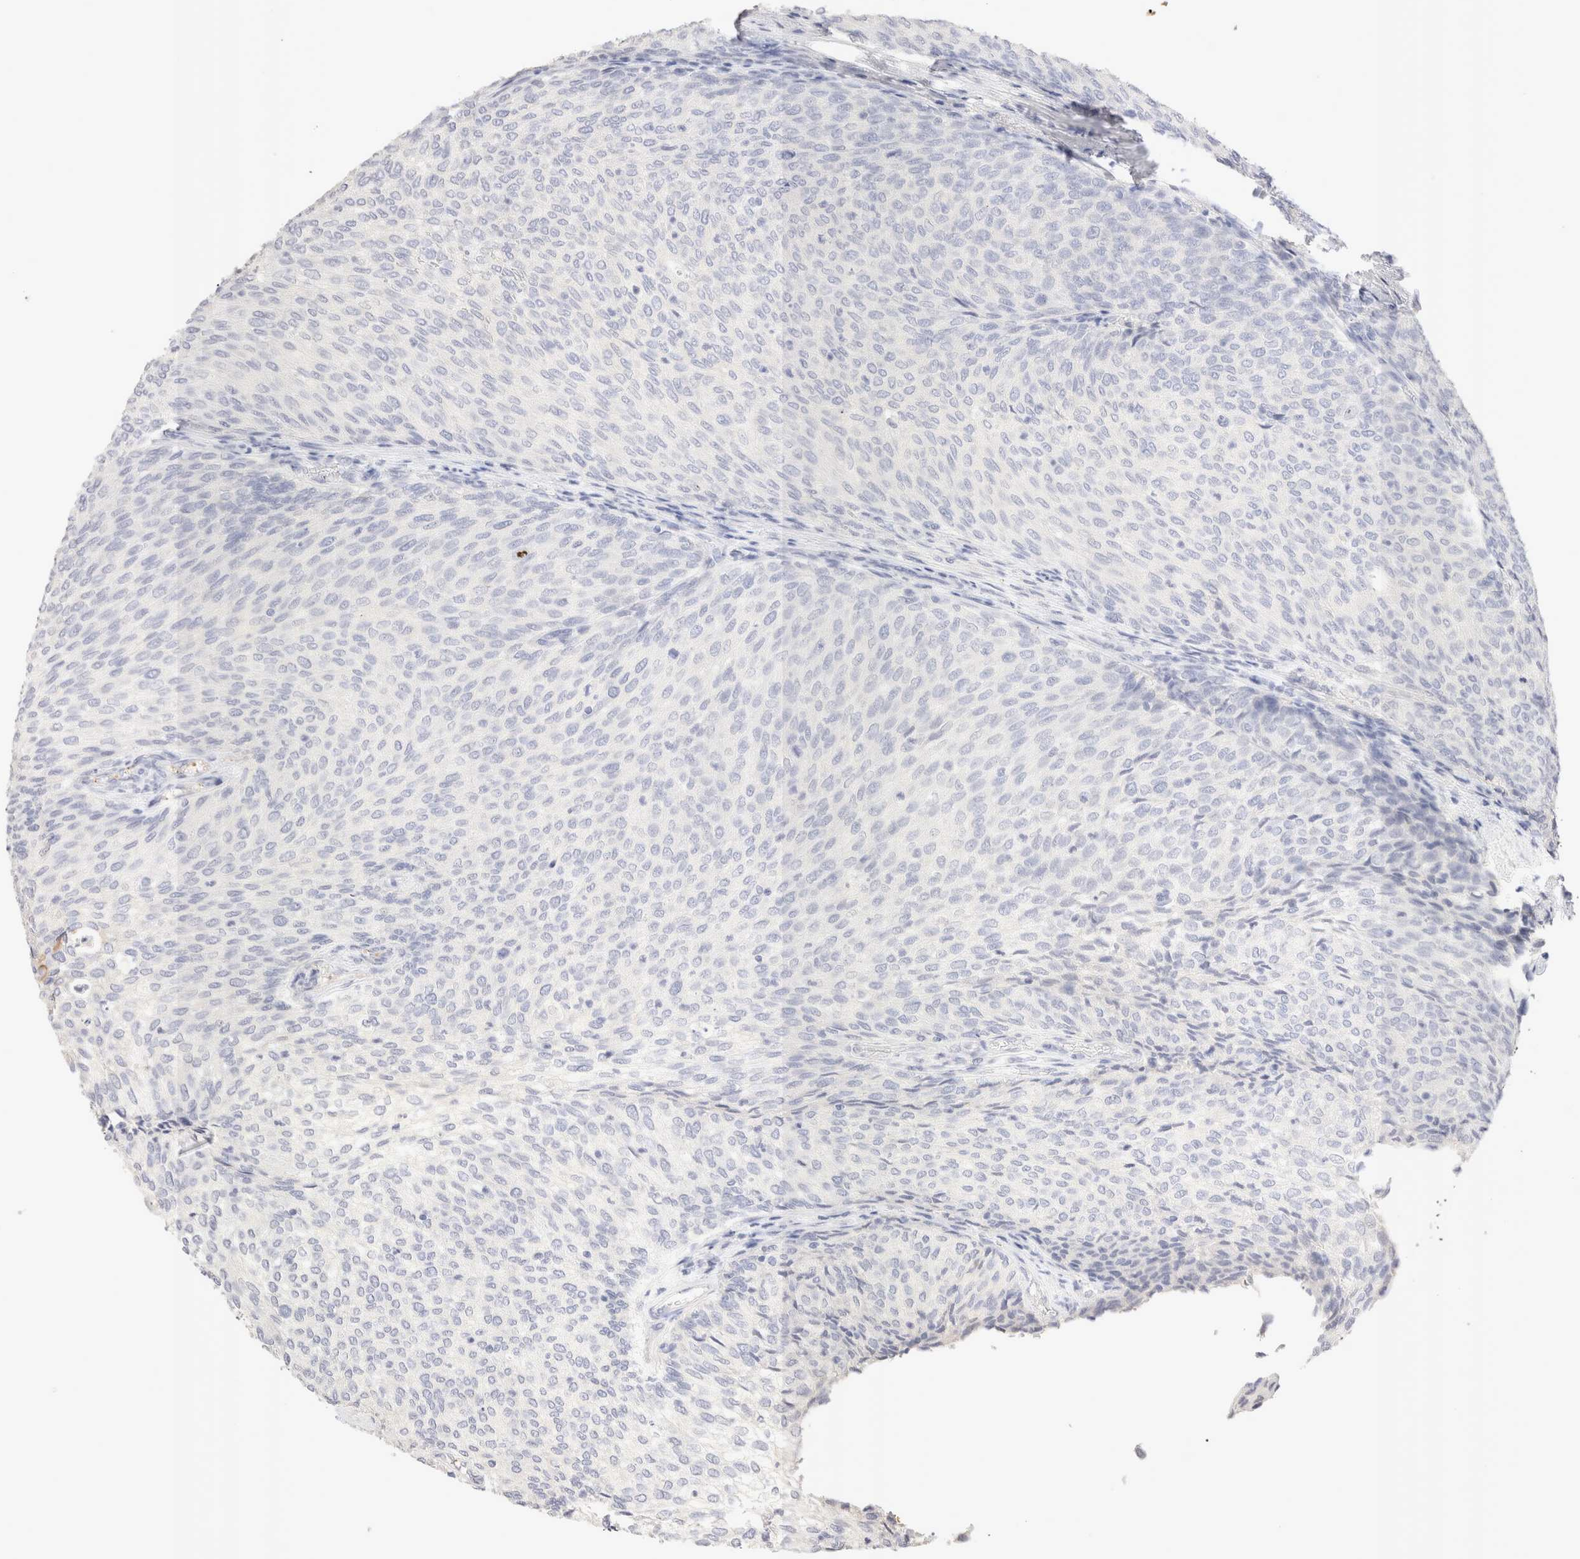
{"staining": {"intensity": "negative", "quantity": "none", "location": "none"}, "tissue": "urothelial cancer", "cell_type": "Tumor cells", "image_type": "cancer", "snomed": [{"axis": "morphology", "description": "Urothelial carcinoma, Low grade"}, {"axis": "topography", "description": "Urinary bladder"}], "caption": "Tumor cells show no significant expression in urothelial cancer.", "gene": "EPCAM", "patient": {"sex": "female", "age": 79}}